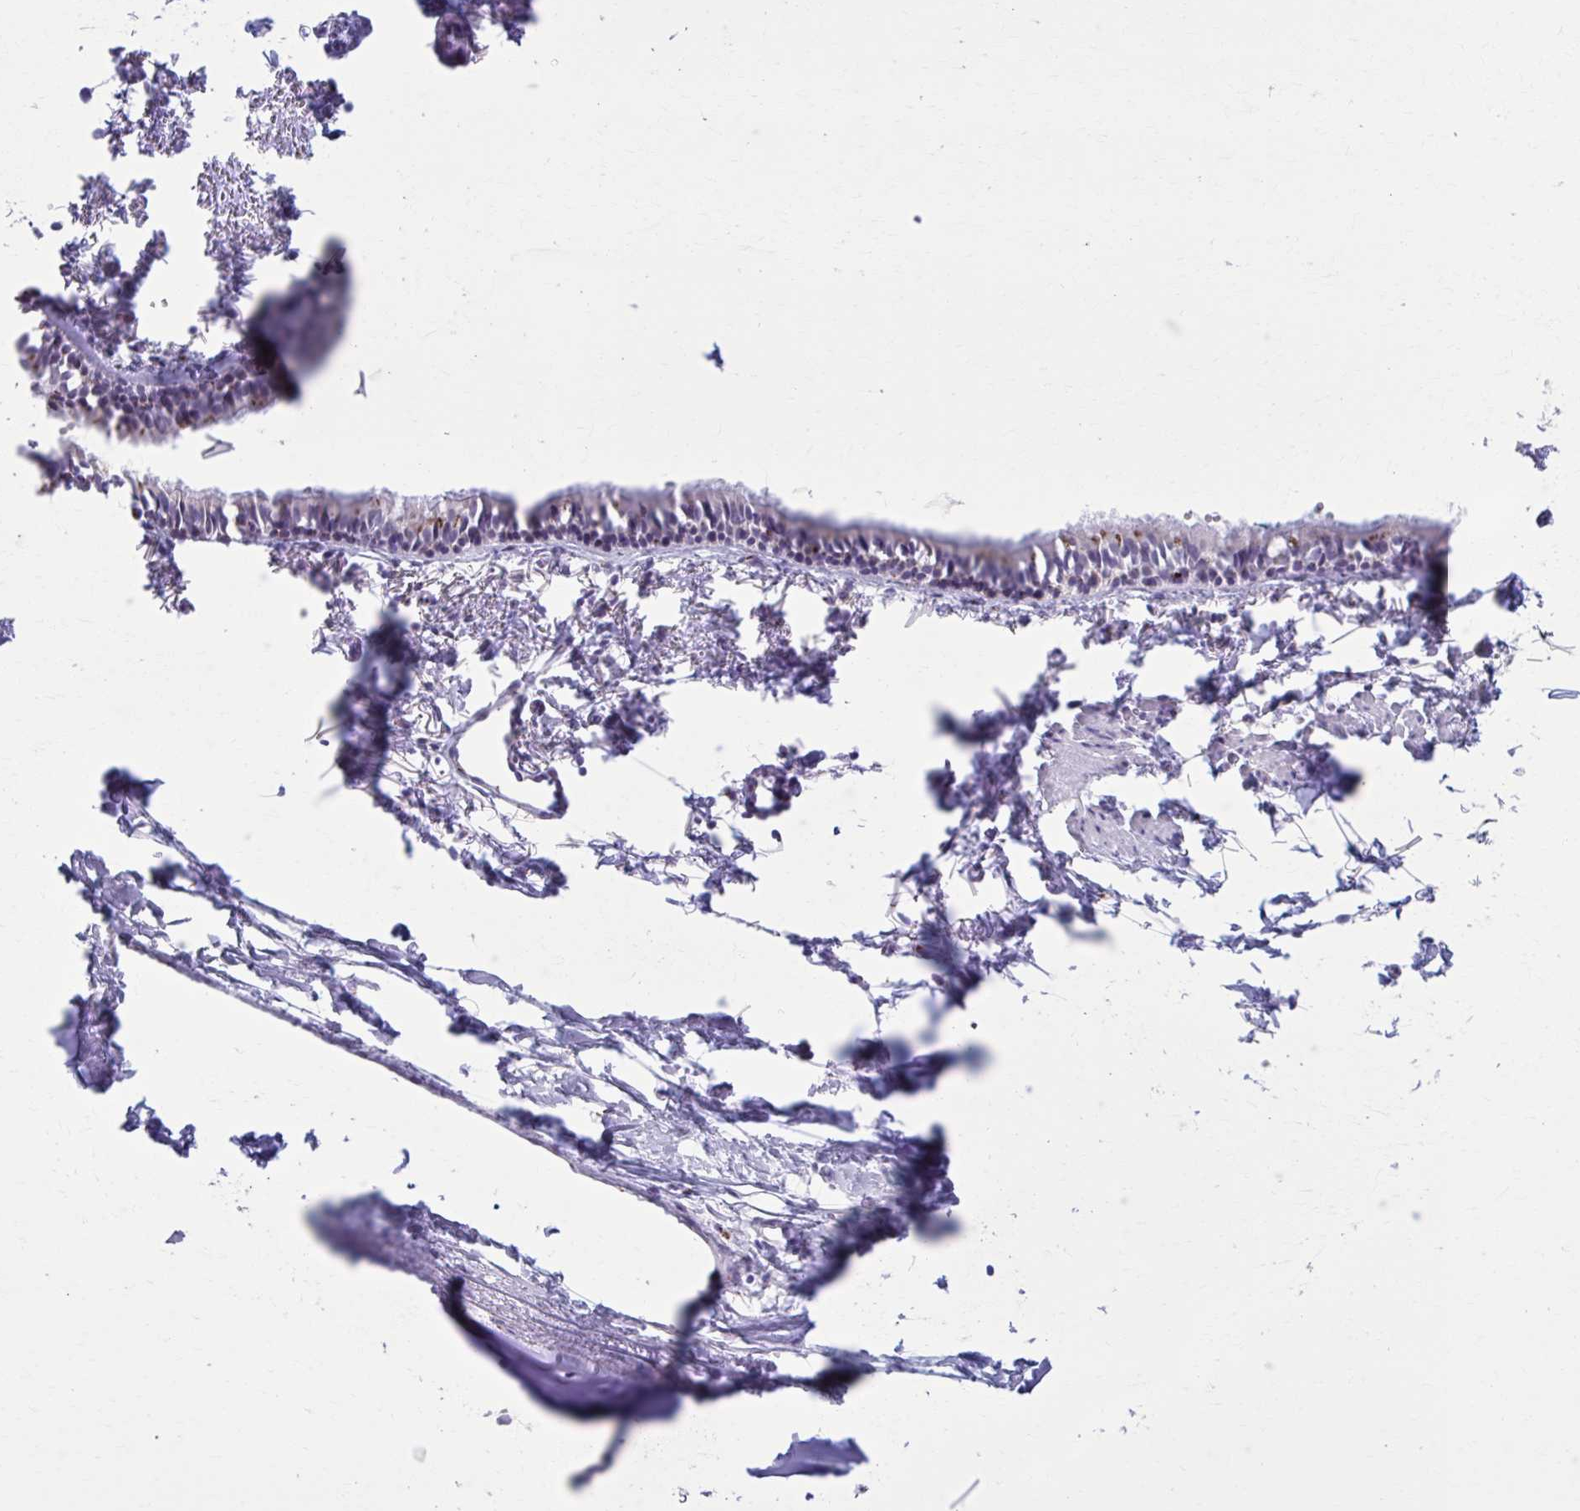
{"staining": {"intensity": "moderate", "quantity": "<25%", "location": "cytoplasmic/membranous"}, "tissue": "bronchus", "cell_type": "Respiratory epithelial cells", "image_type": "normal", "snomed": [{"axis": "morphology", "description": "Normal tissue, NOS"}, {"axis": "topography", "description": "Cartilage tissue"}, {"axis": "topography", "description": "Bronchus"}, {"axis": "topography", "description": "Peripheral nerve tissue"}], "caption": "Bronchus stained for a protein demonstrates moderate cytoplasmic/membranous positivity in respiratory epithelial cells. (brown staining indicates protein expression, while blue staining denotes nuclei).", "gene": "ZNF682", "patient": {"sex": "female", "age": 59}}